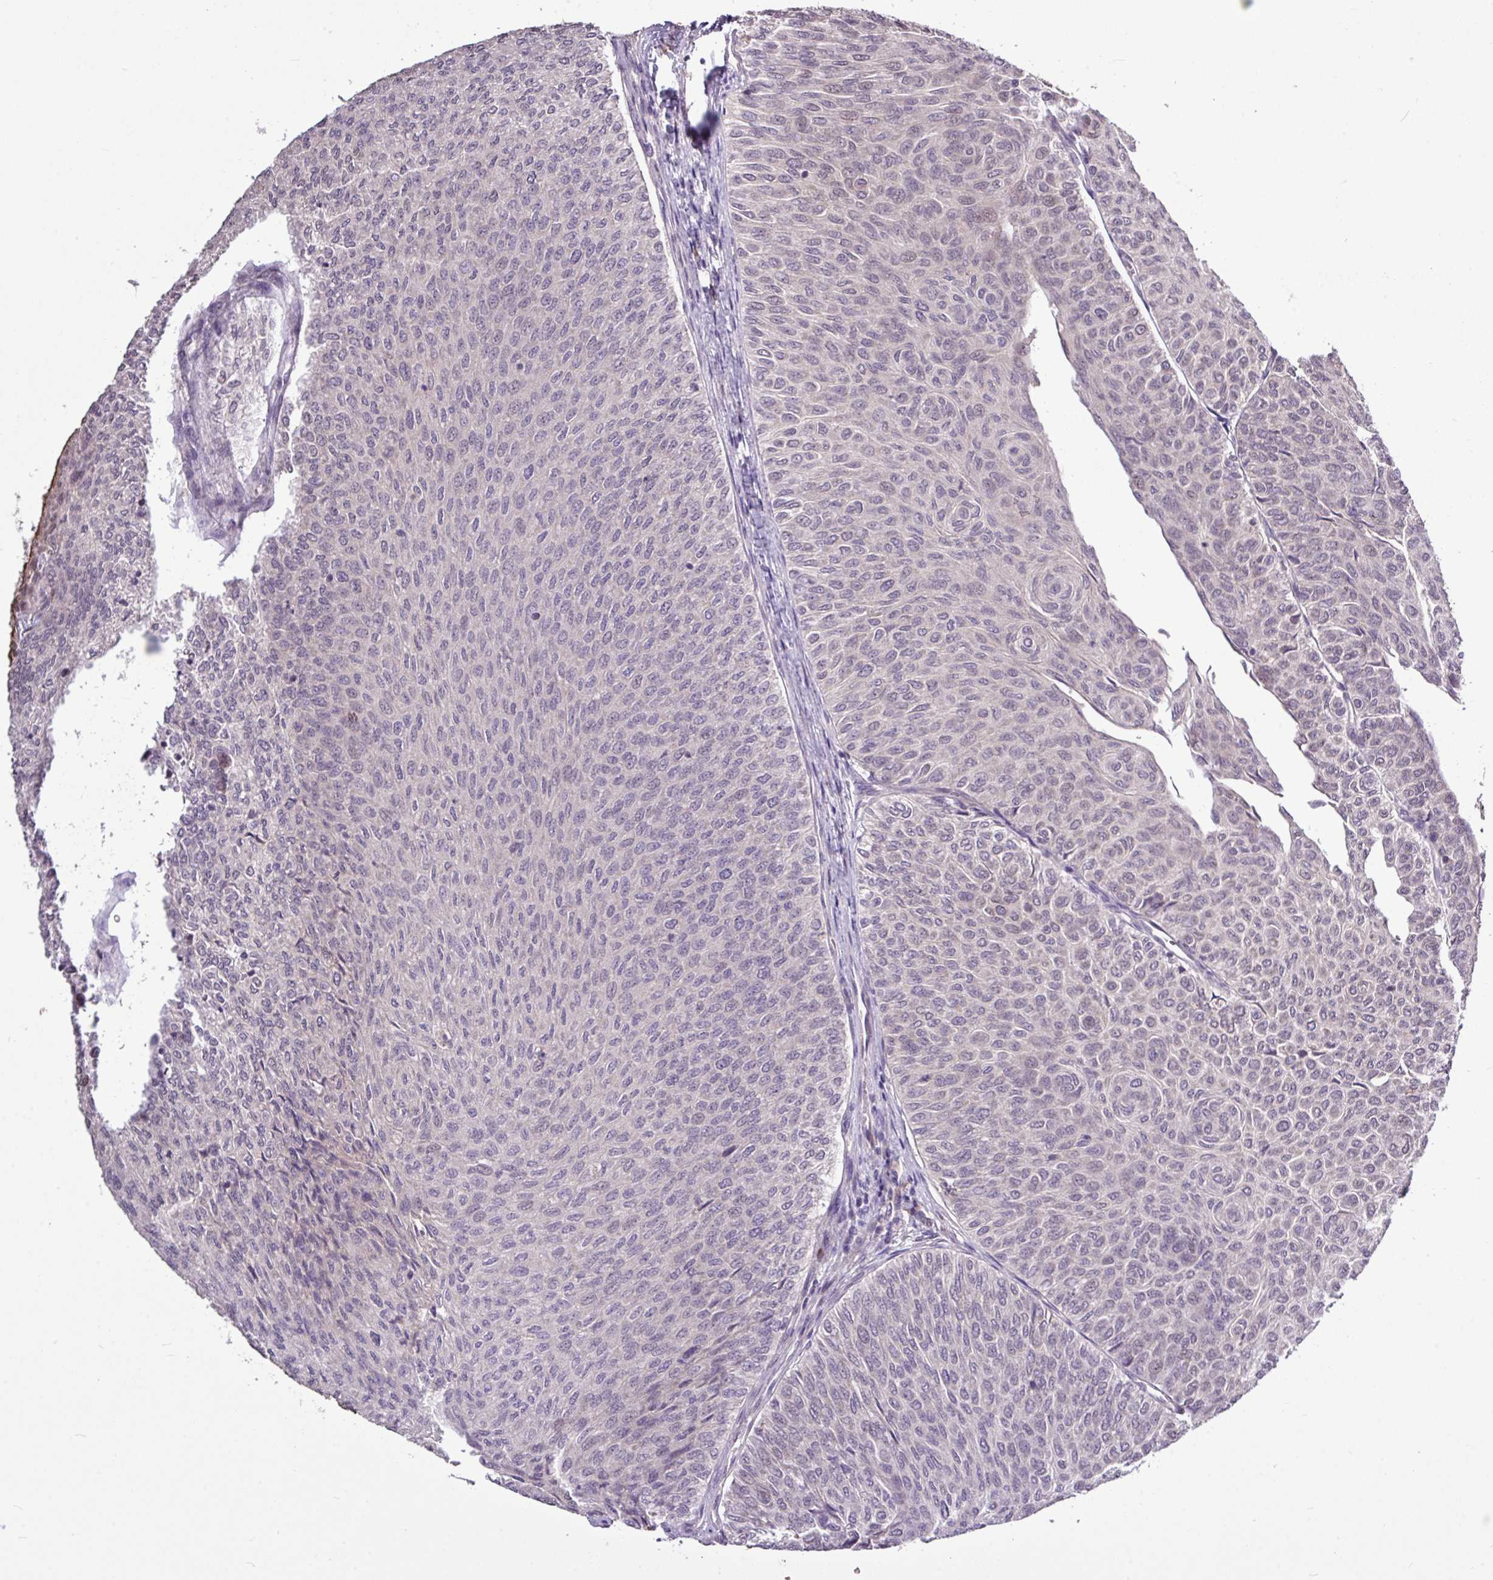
{"staining": {"intensity": "negative", "quantity": "none", "location": "none"}, "tissue": "urothelial cancer", "cell_type": "Tumor cells", "image_type": "cancer", "snomed": [{"axis": "morphology", "description": "Urothelial carcinoma, Low grade"}, {"axis": "topography", "description": "Urinary bladder"}], "caption": "Immunohistochemistry (IHC) of human urothelial carcinoma (low-grade) reveals no positivity in tumor cells. (Brightfield microscopy of DAB immunohistochemistry (IHC) at high magnification).", "gene": "SKIC2", "patient": {"sex": "male", "age": 78}}